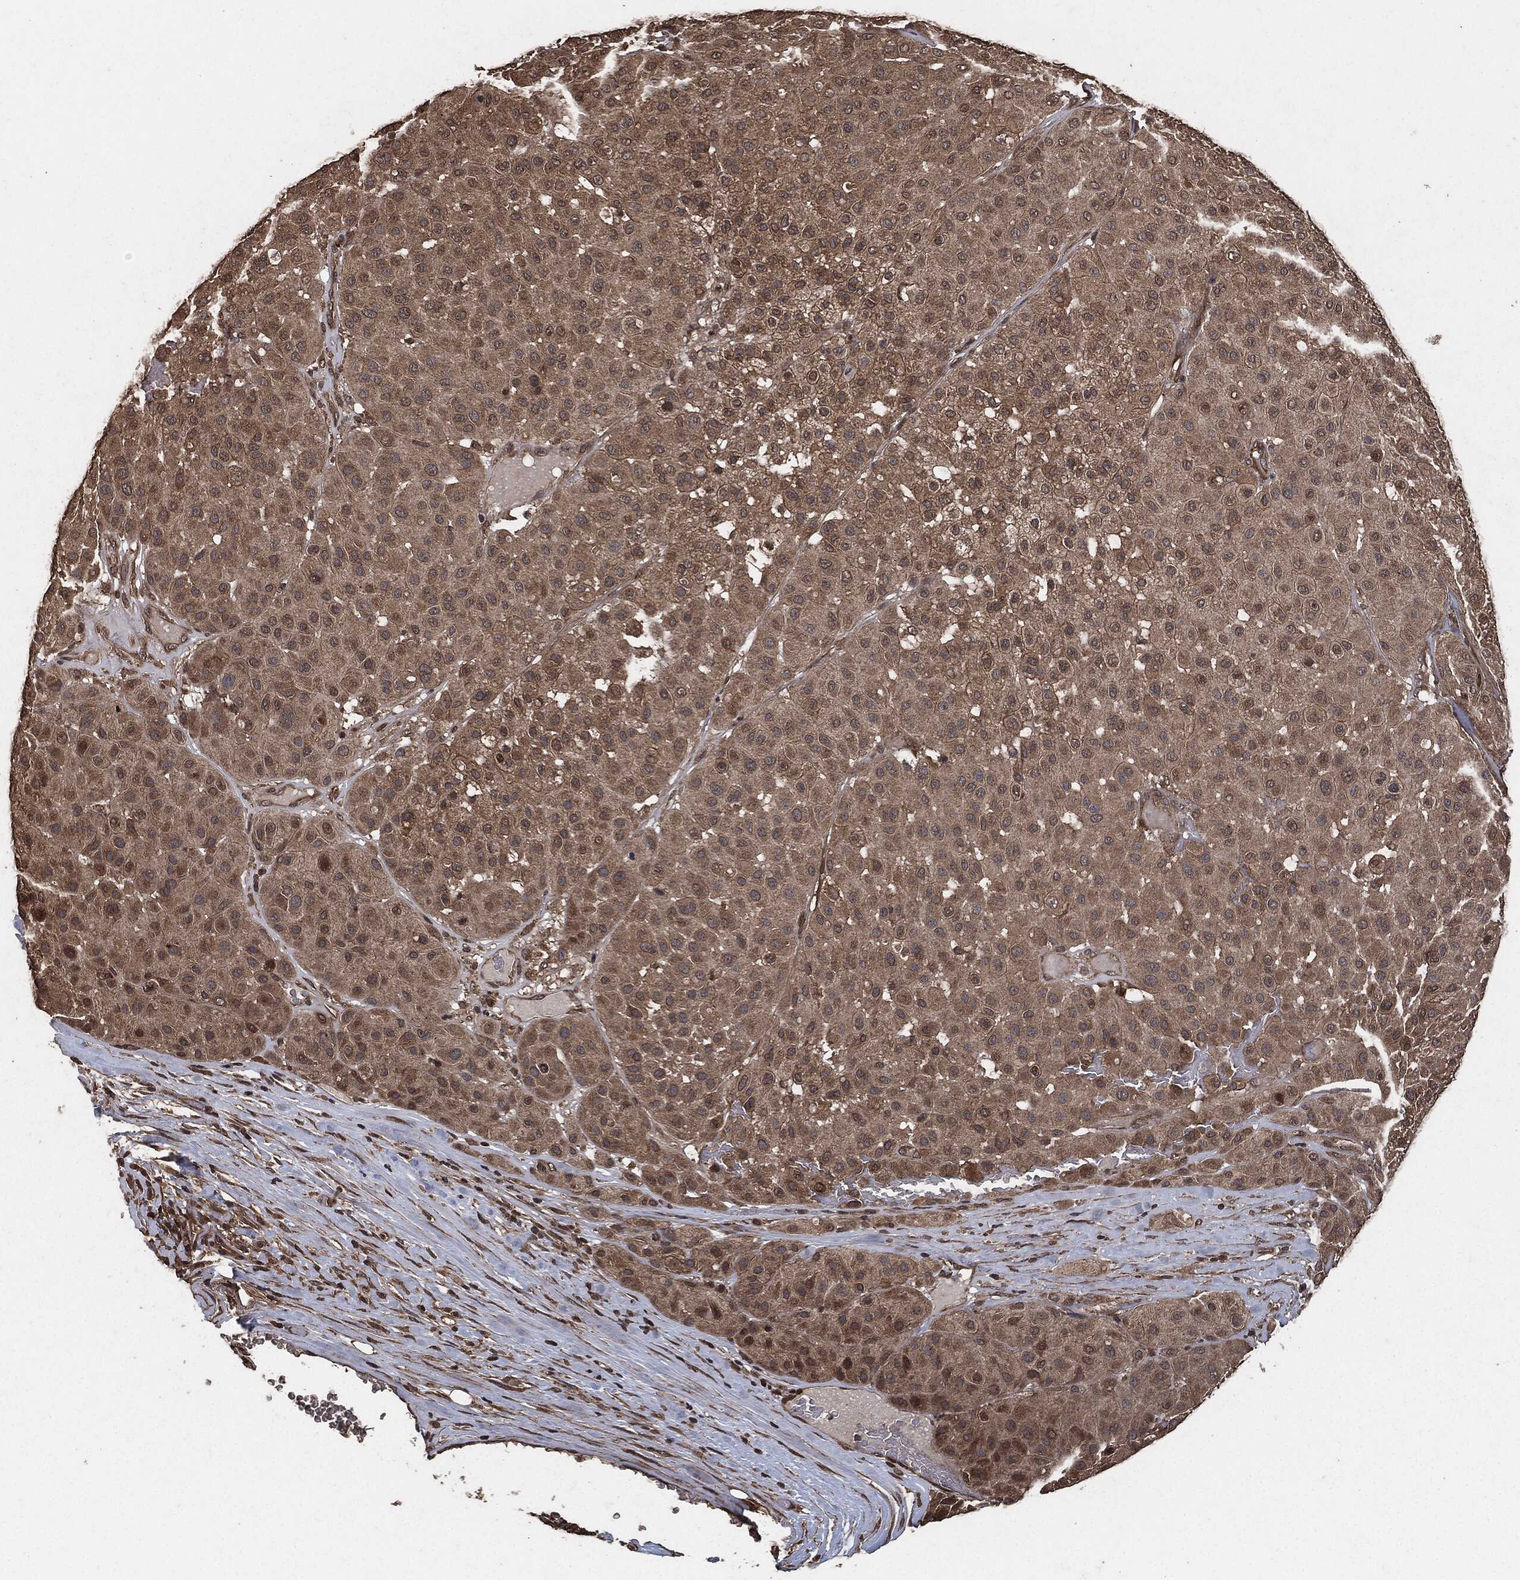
{"staining": {"intensity": "weak", "quantity": ">75%", "location": "cytoplasmic/membranous"}, "tissue": "melanoma", "cell_type": "Tumor cells", "image_type": "cancer", "snomed": [{"axis": "morphology", "description": "Malignant melanoma, Metastatic site"}, {"axis": "topography", "description": "Smooth muscle"}], "caption": "Protein staining of malignant melanoma (metastatic site) tissue shows weak cytoplasmic/membranous expression in approximately >75% of tumor cells. The staining is performed using DAB brown chromogen to label protein expression. The nuclei are counter-stained blue using hematoxylin.", "gene": "AKT1S1", "patient": {"sex": "male", "age": 41}}